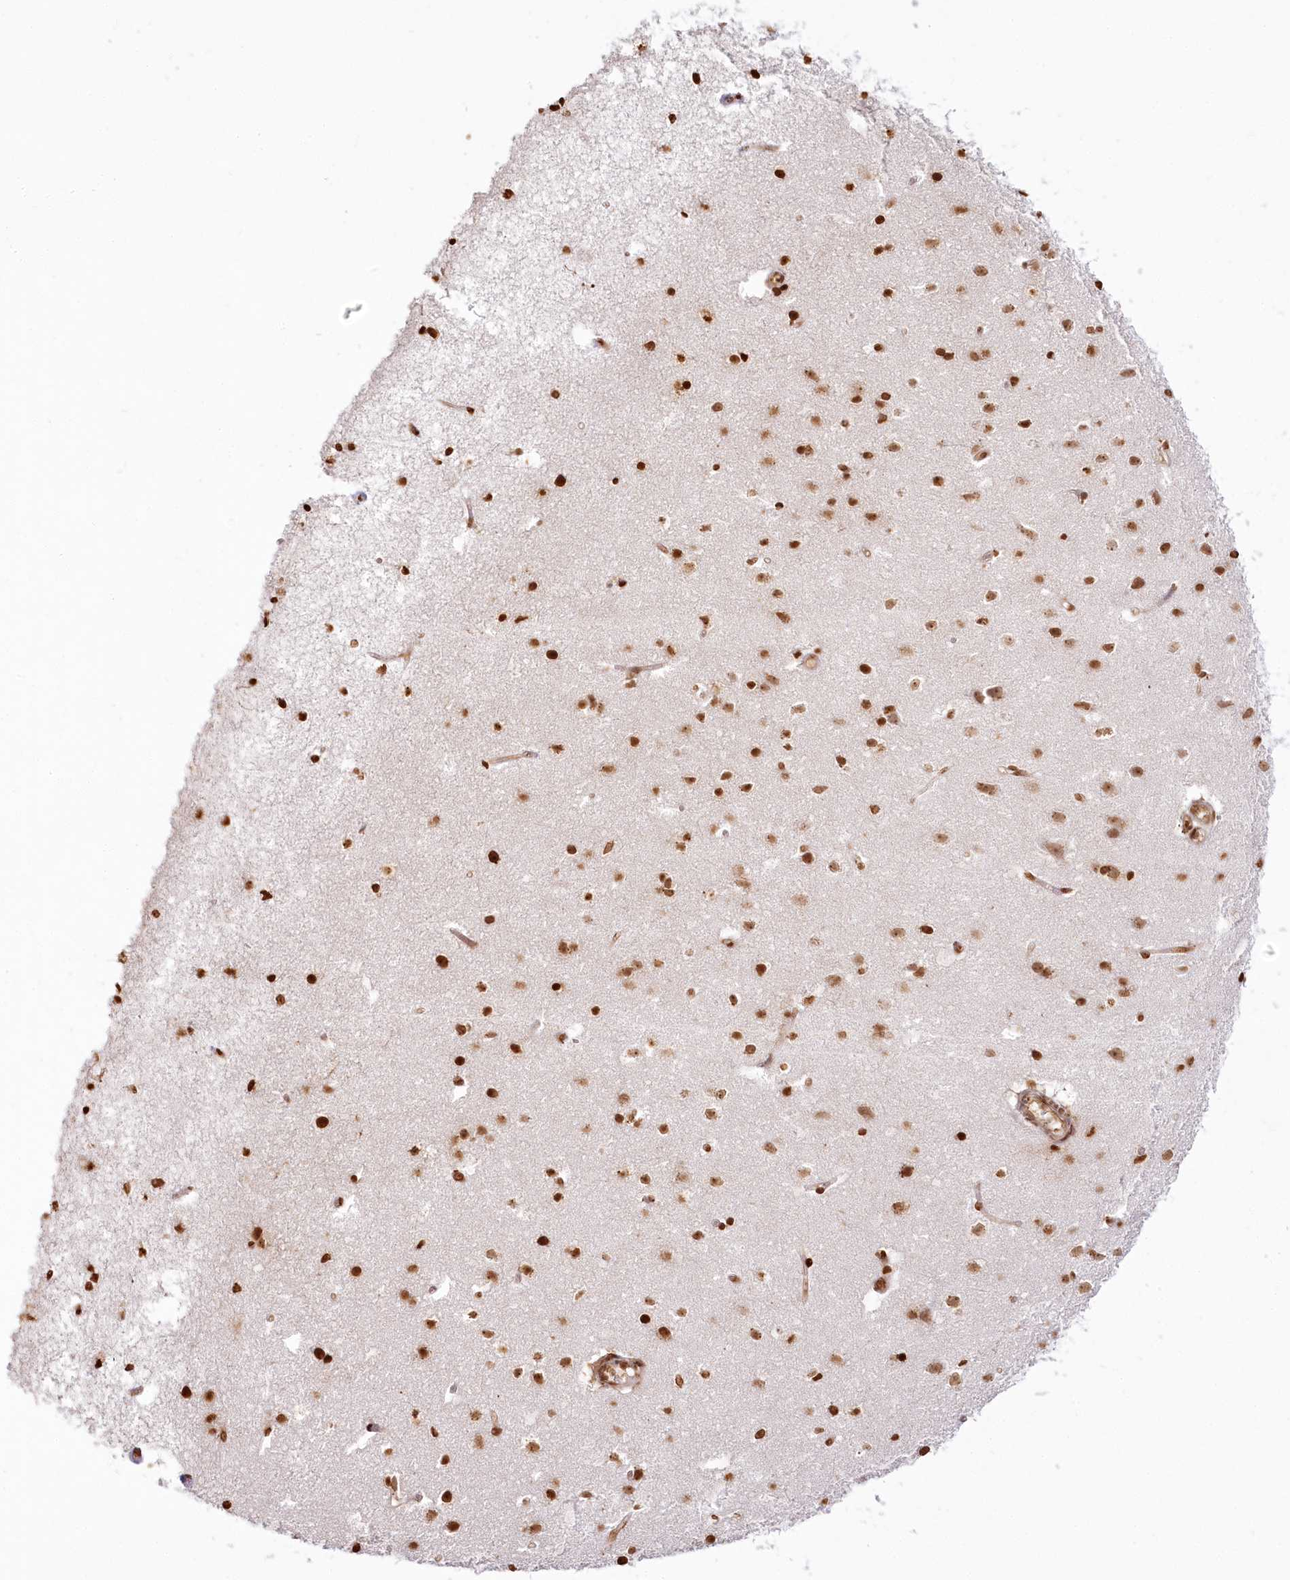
{"staining": {"intensity": "moderate", "quantity": ">75%", "location": "nuclear"}, "tissue": "cerebral cortex", "cell_type": "Endothelial cells", "image_type": "normal", "snomed": [{"axis": "morphology", "description": "Normal tissue, NOS"}, {"axis": "topography", "description": "Cerebral cortex"}], "caption": "Cerebral cortex stained with DAB immunohistochemistry (IHC) reveals medium levels of moderate nuclear expression in about >75% of endothelial cells.", "gene": "FAM13A", "patient": {"sex": "male", "age": 54}}